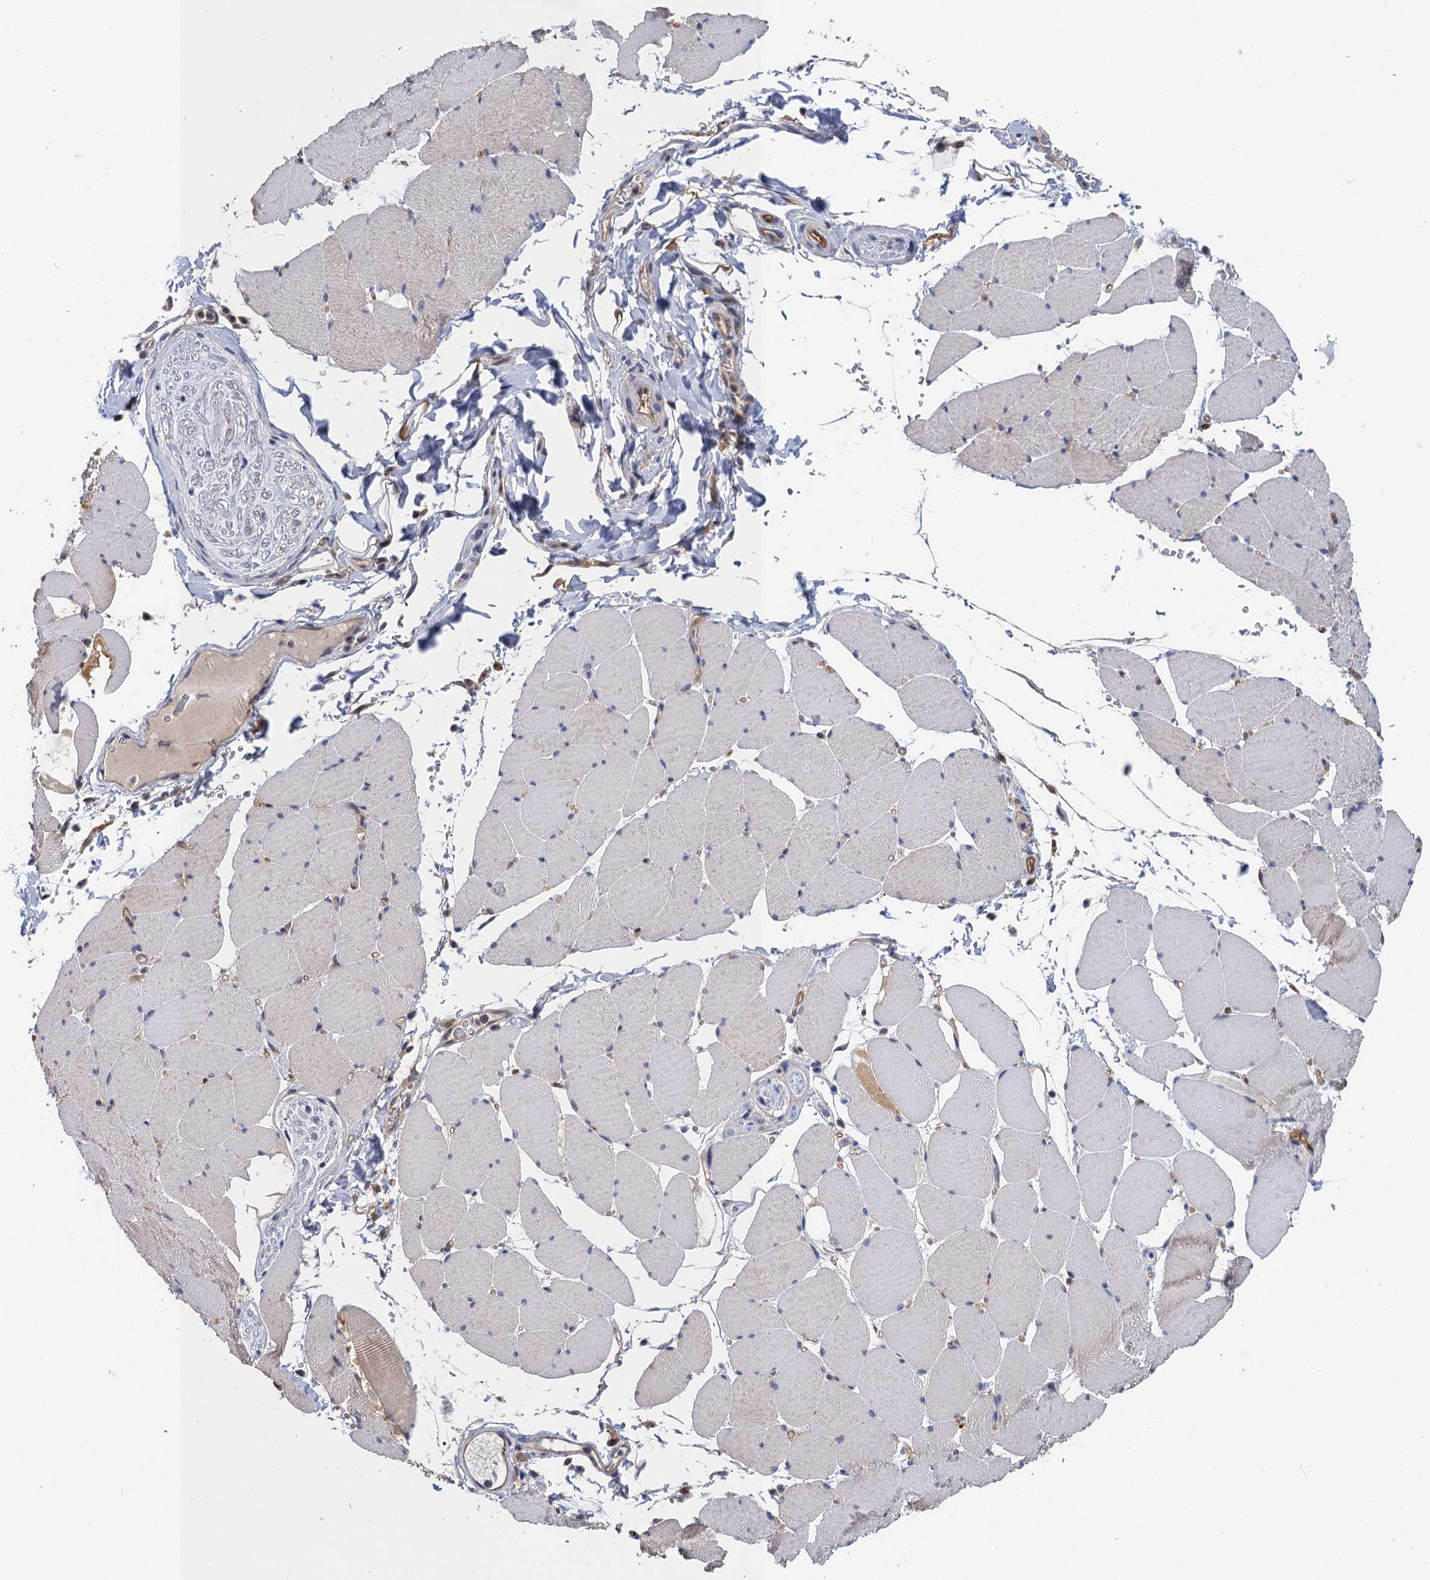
{"staining": {"intensity": "weak", "quantity": "<25%", "location": "cytoplasmic/membranous"}, "tissue": "skeletal muscle", "cell_type": "Myocytes", "image_type": "normal", "snomed": [{"axis": "morphology", "description": "Normal tissue, NOS"}, {"axis": "topography", "description": "Skeletal muscle"}, {"axis": "topography", "description": "Head-Neck"}], "caption": "Immunohistochemistry (IHC) photomicrograph of normal skeletal muscle: skeletal muscle stained with DAB (3,3'-diaminobenzidine) shows no significant protein expression in myocytes.", "gene": "NEK8", "patient": {"sex": "male", "age": 66}}